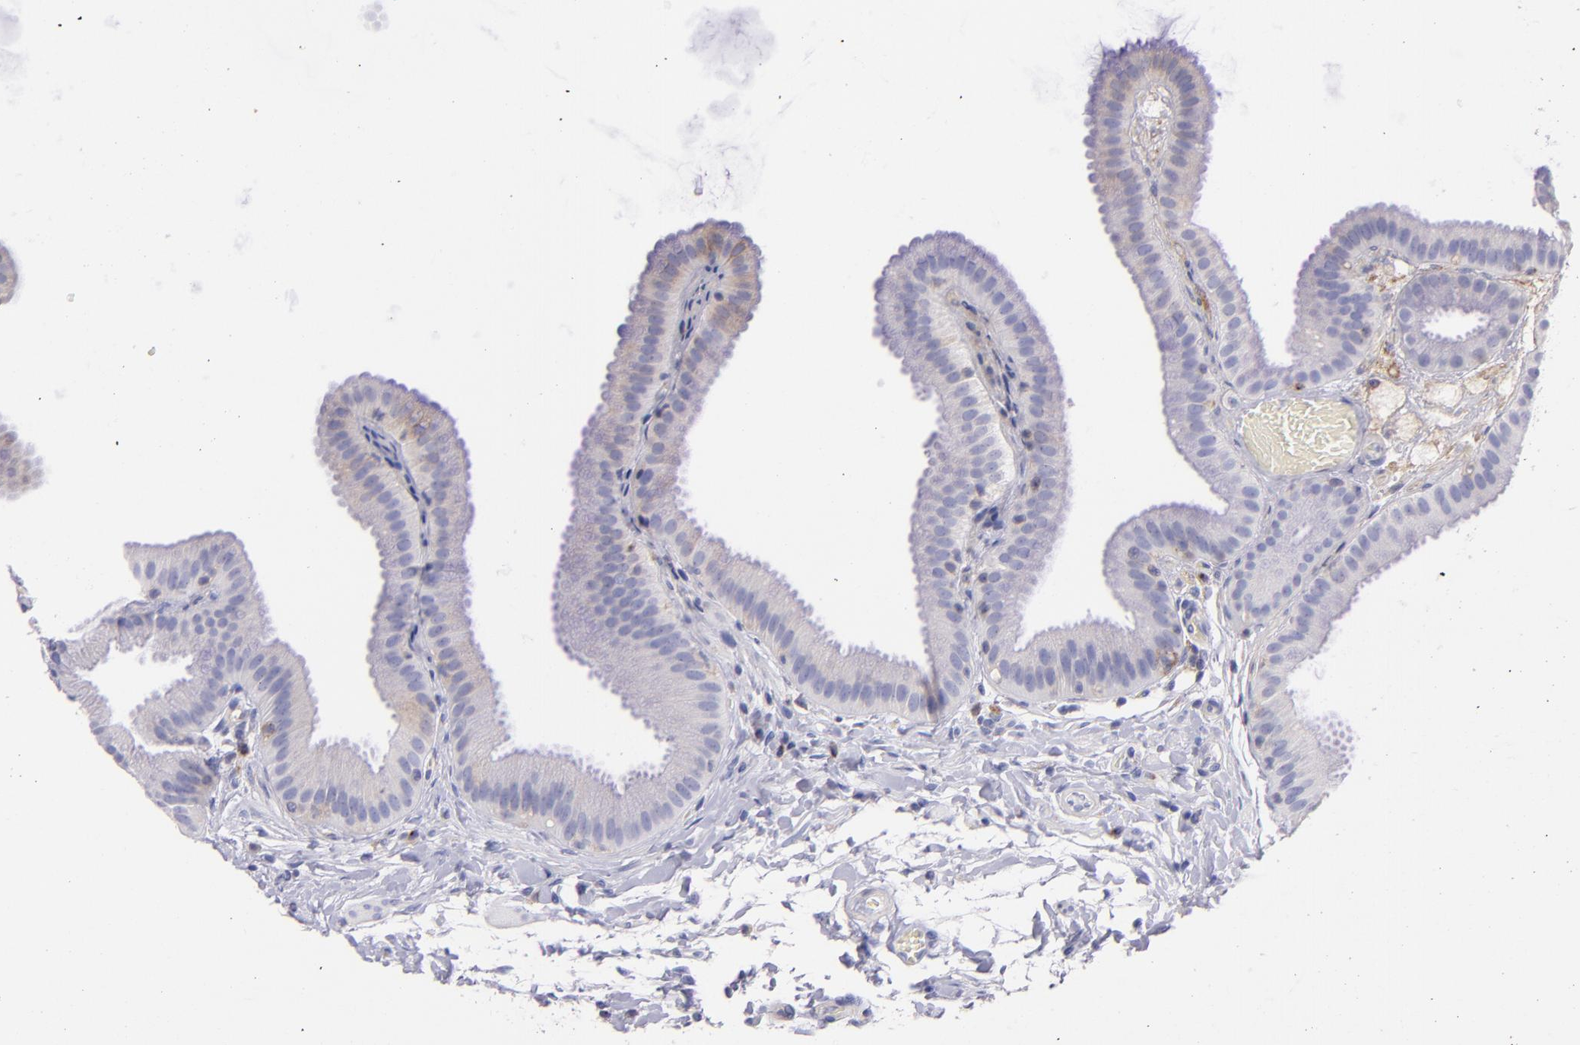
{"staining": {"intensity": "moderate", "quantity": "25%-75%", "location": "cytoplasmic/membranous"}, "tissue": "gallbladder", "cell_type": "Glandular cells", "image_type": "normal", "snomed": [{"axis": "morphology", "description": "Normal tissue, NOS"}, {"axis": "topography", "description": "Gallbladder"}], "caption": "A medium amount of moderate cytoplasmic/membranous staining is present in about 25%-75% of glandular cells in normal gallbladder.", "gene": "RET", "patient": {"sex": "female", "age": 63}}